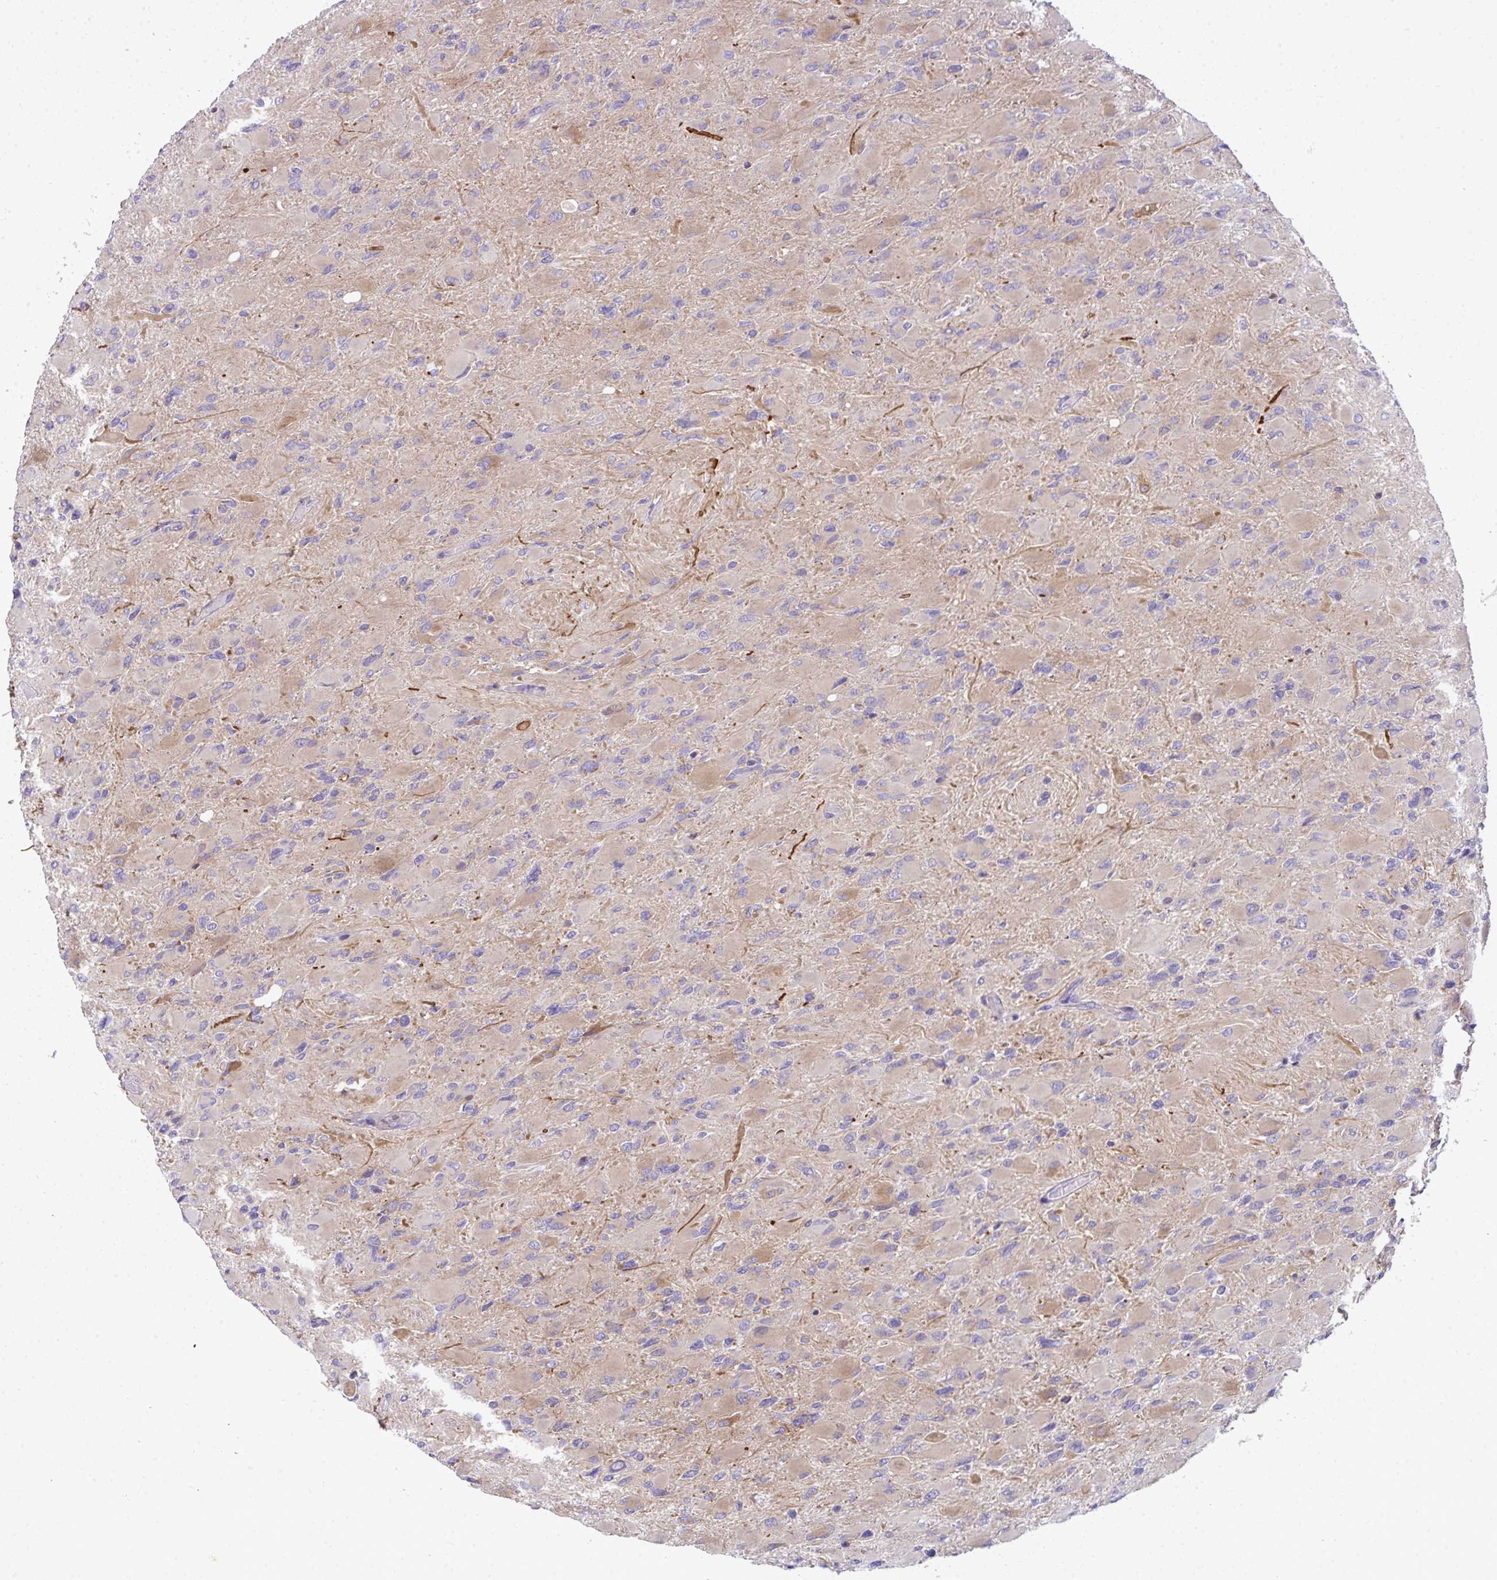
{"staining": {"intensity": "weak", "quantity": "<25%", "location": "cytoplasmic/membranous"}, "tissue": "glioma", "cell_type": "Tumor cells", "image_type": "cancer", "snomed": [{"axis": "morphology", "description": "Glioma, malignant, High grade"}, {"axis": "topography", "description": "Cerebral cortex"}], "caption": "Malignant glioma (high-grade) was stained to show a protein in brown. There is no significant staining in tumor cells. (Brightfield microscopy of DAB immunohistochemistry (IHC) at high magnification).", "gene": "SLC30A6", "patient": {"sex": "female", "age": 36}}